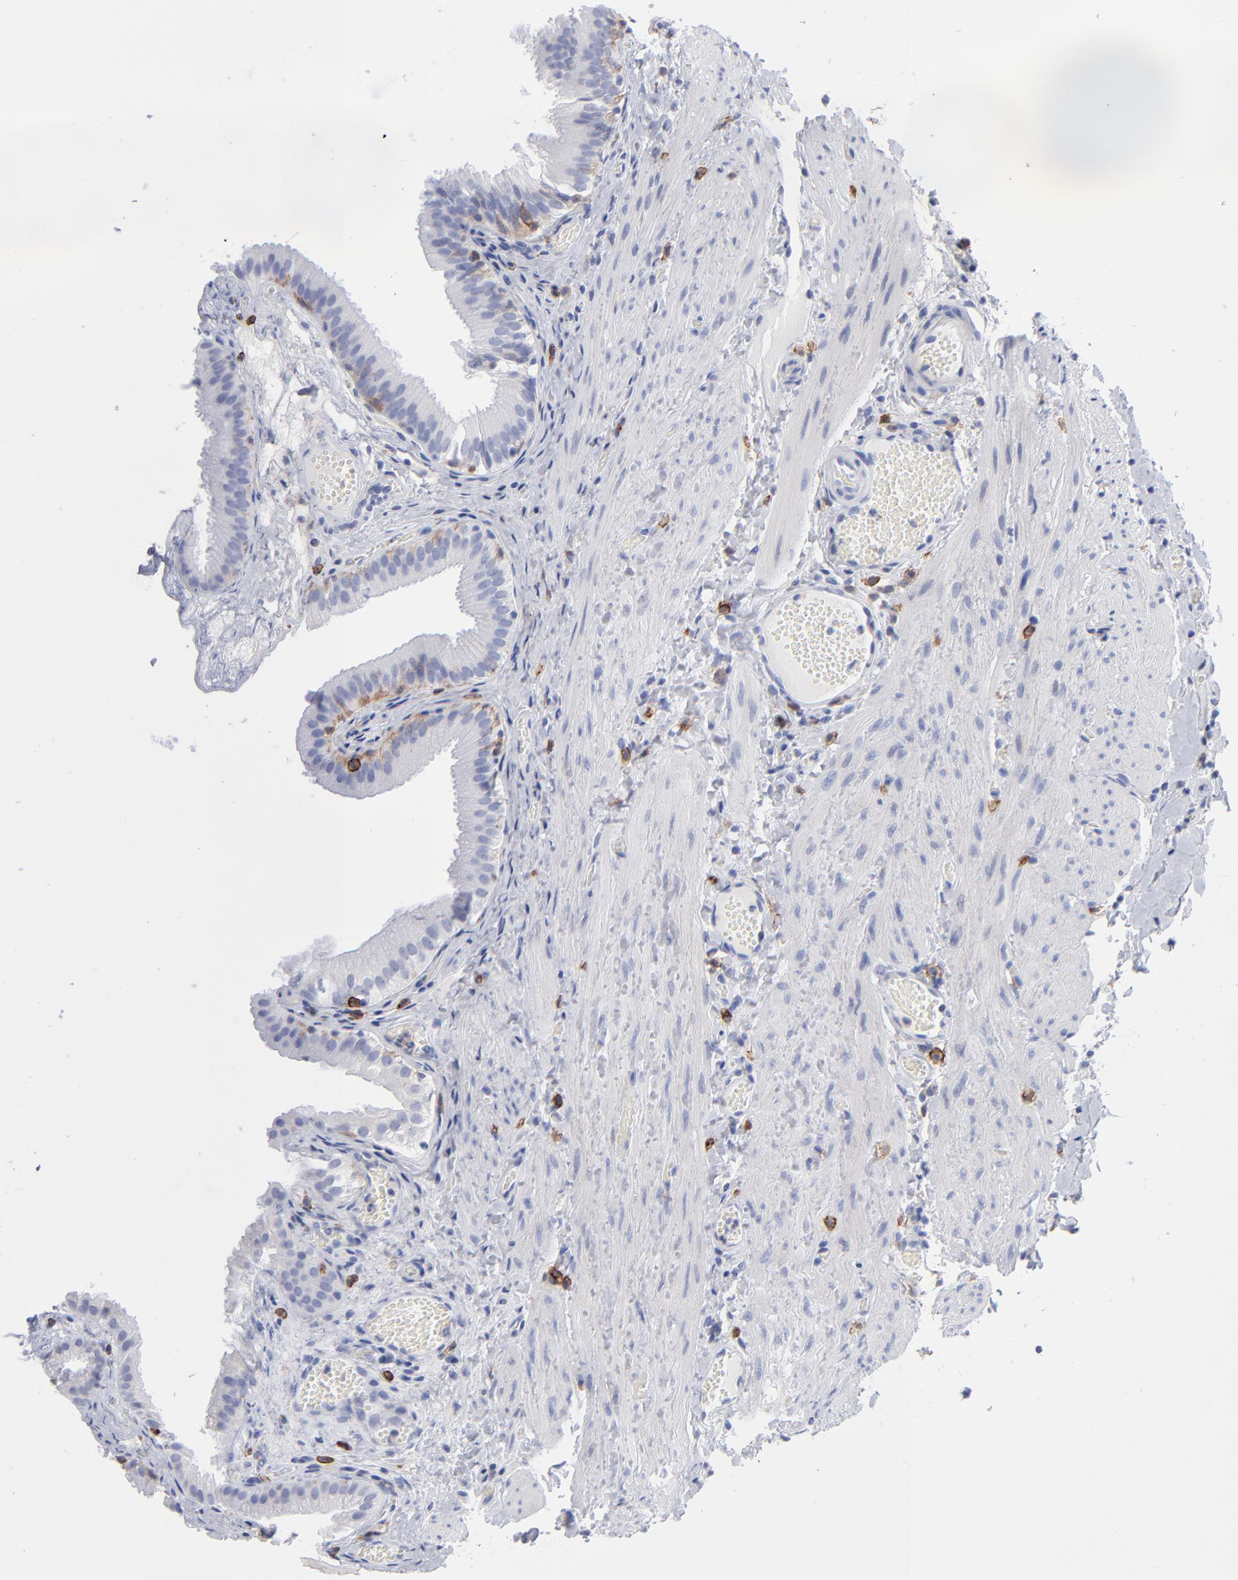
{"staining": {"intensity": "moderate", "quantity": "25%-75%", "location": "cytoplasmic/membranous"}, "tissue": "gallbladder", "cell_type": "Glandular cells", "image_type": "normal", "snomed": [{"axis": "morphology", "description": "Normal tissue, NOS"}, {"axis": "topography", "description": "Gallbladder"}], "caption": "This image exhibits IHC staining of unremarkable human gallbladder, with medium moderate cytoplasmic/membranous positivity in about 25%-75% of glandular cells.", "gene": "LAT2", "patient": {"sex": "female", "age": 24}}